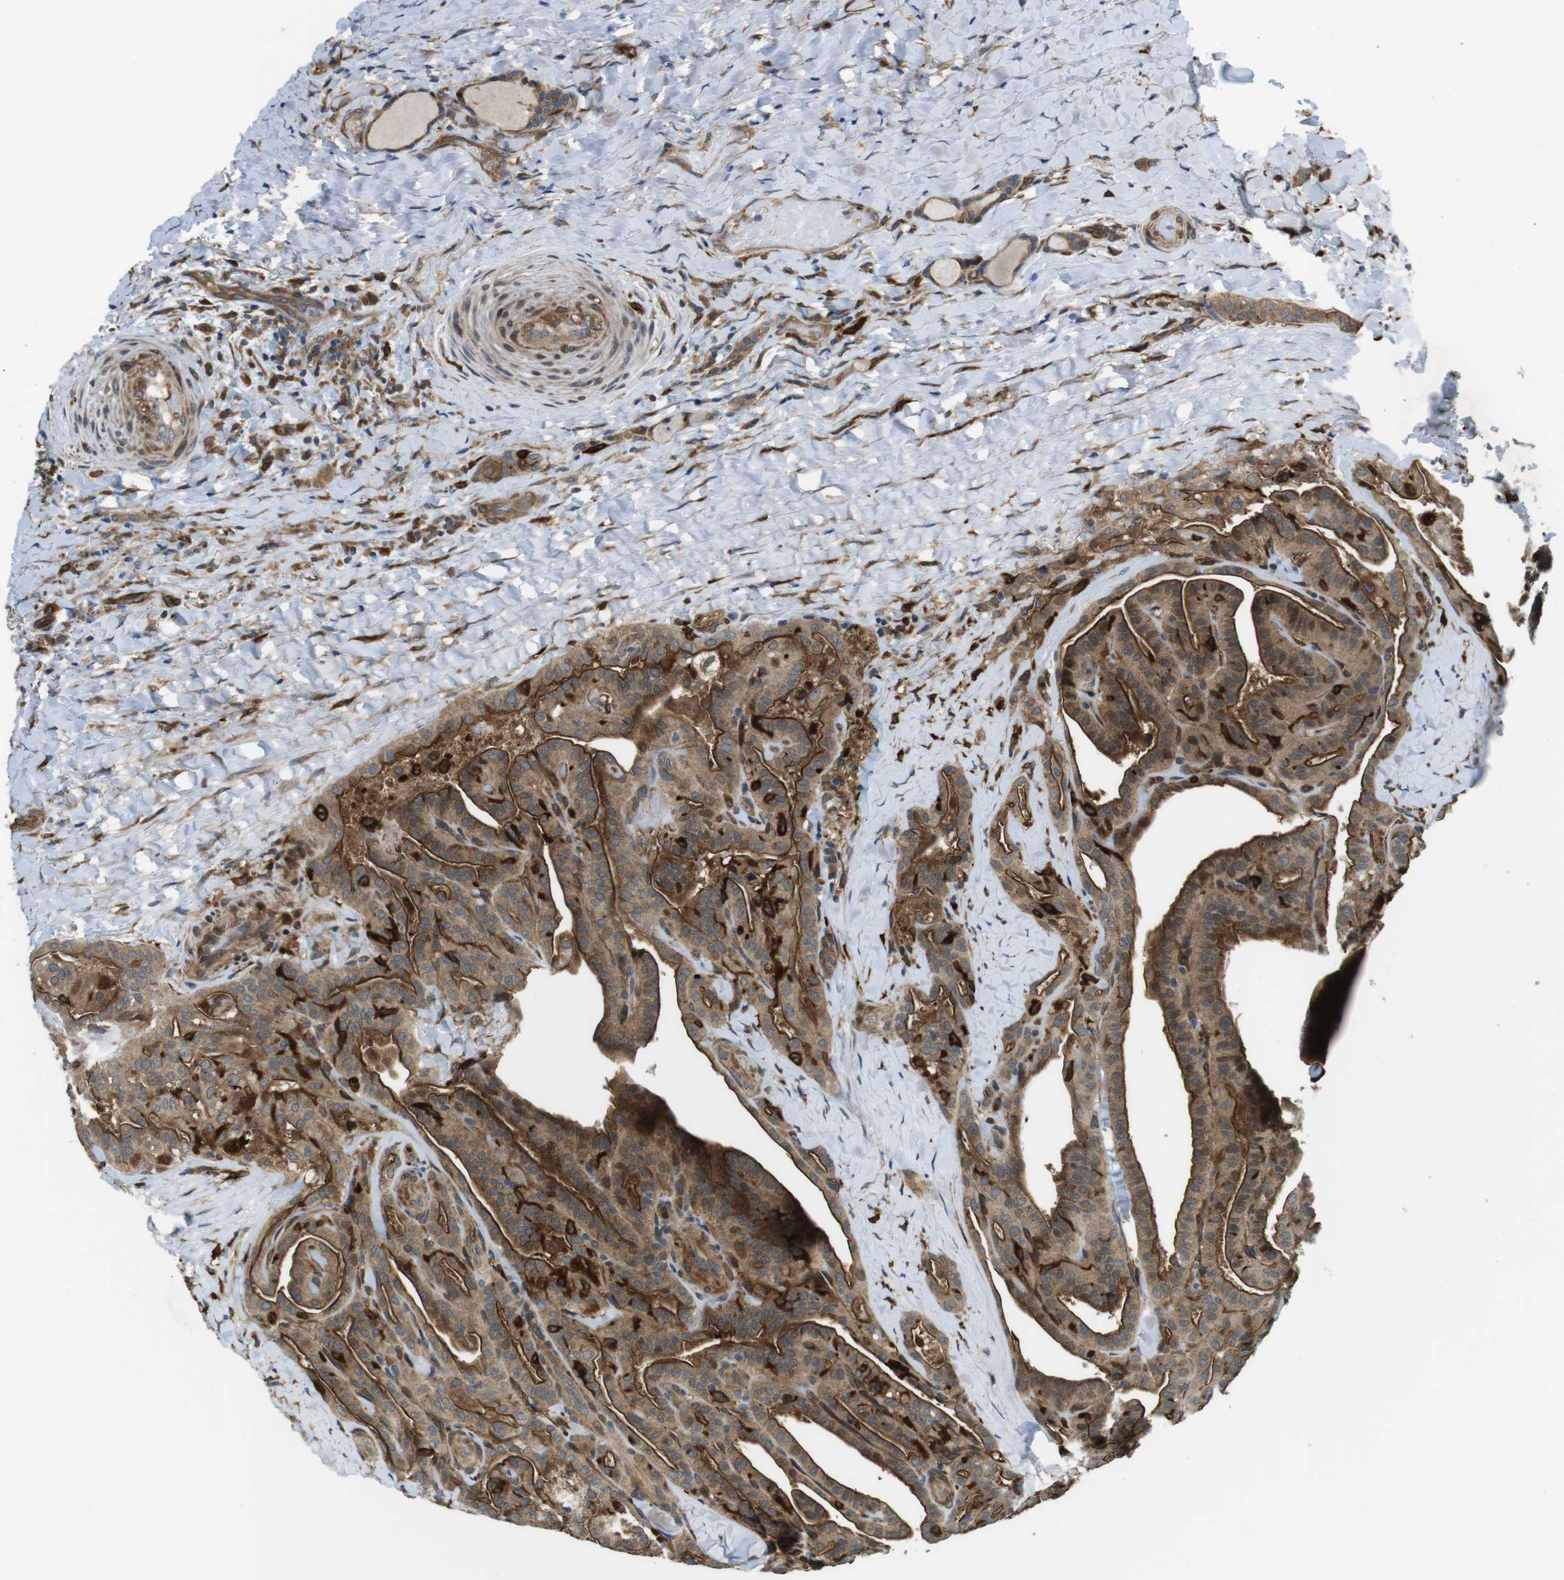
{"staining": {"intensity": "moderate", "quantity": ">75%", "location": "cytoplasmic/membranous"}, "tissue": "thyroid cancer", "cell_type": "Tumor cells", "image_type": "cancer", "snomed": [{"axis": "morphology", "description": "Papillary adenocarcinoma, NOS"}, {"axis": "topography", "description": "Thyroid gland"}], "caption": "Approximately >75% of tumor cells in papillary adenocarcinoma (thyroid) demonstrate moderate cytoplasmic/membranous protein positivity as visualized by brown immunohistochemical staining.", "gene": "PALD1", "patient": {"sex": "male", "age": 77}}